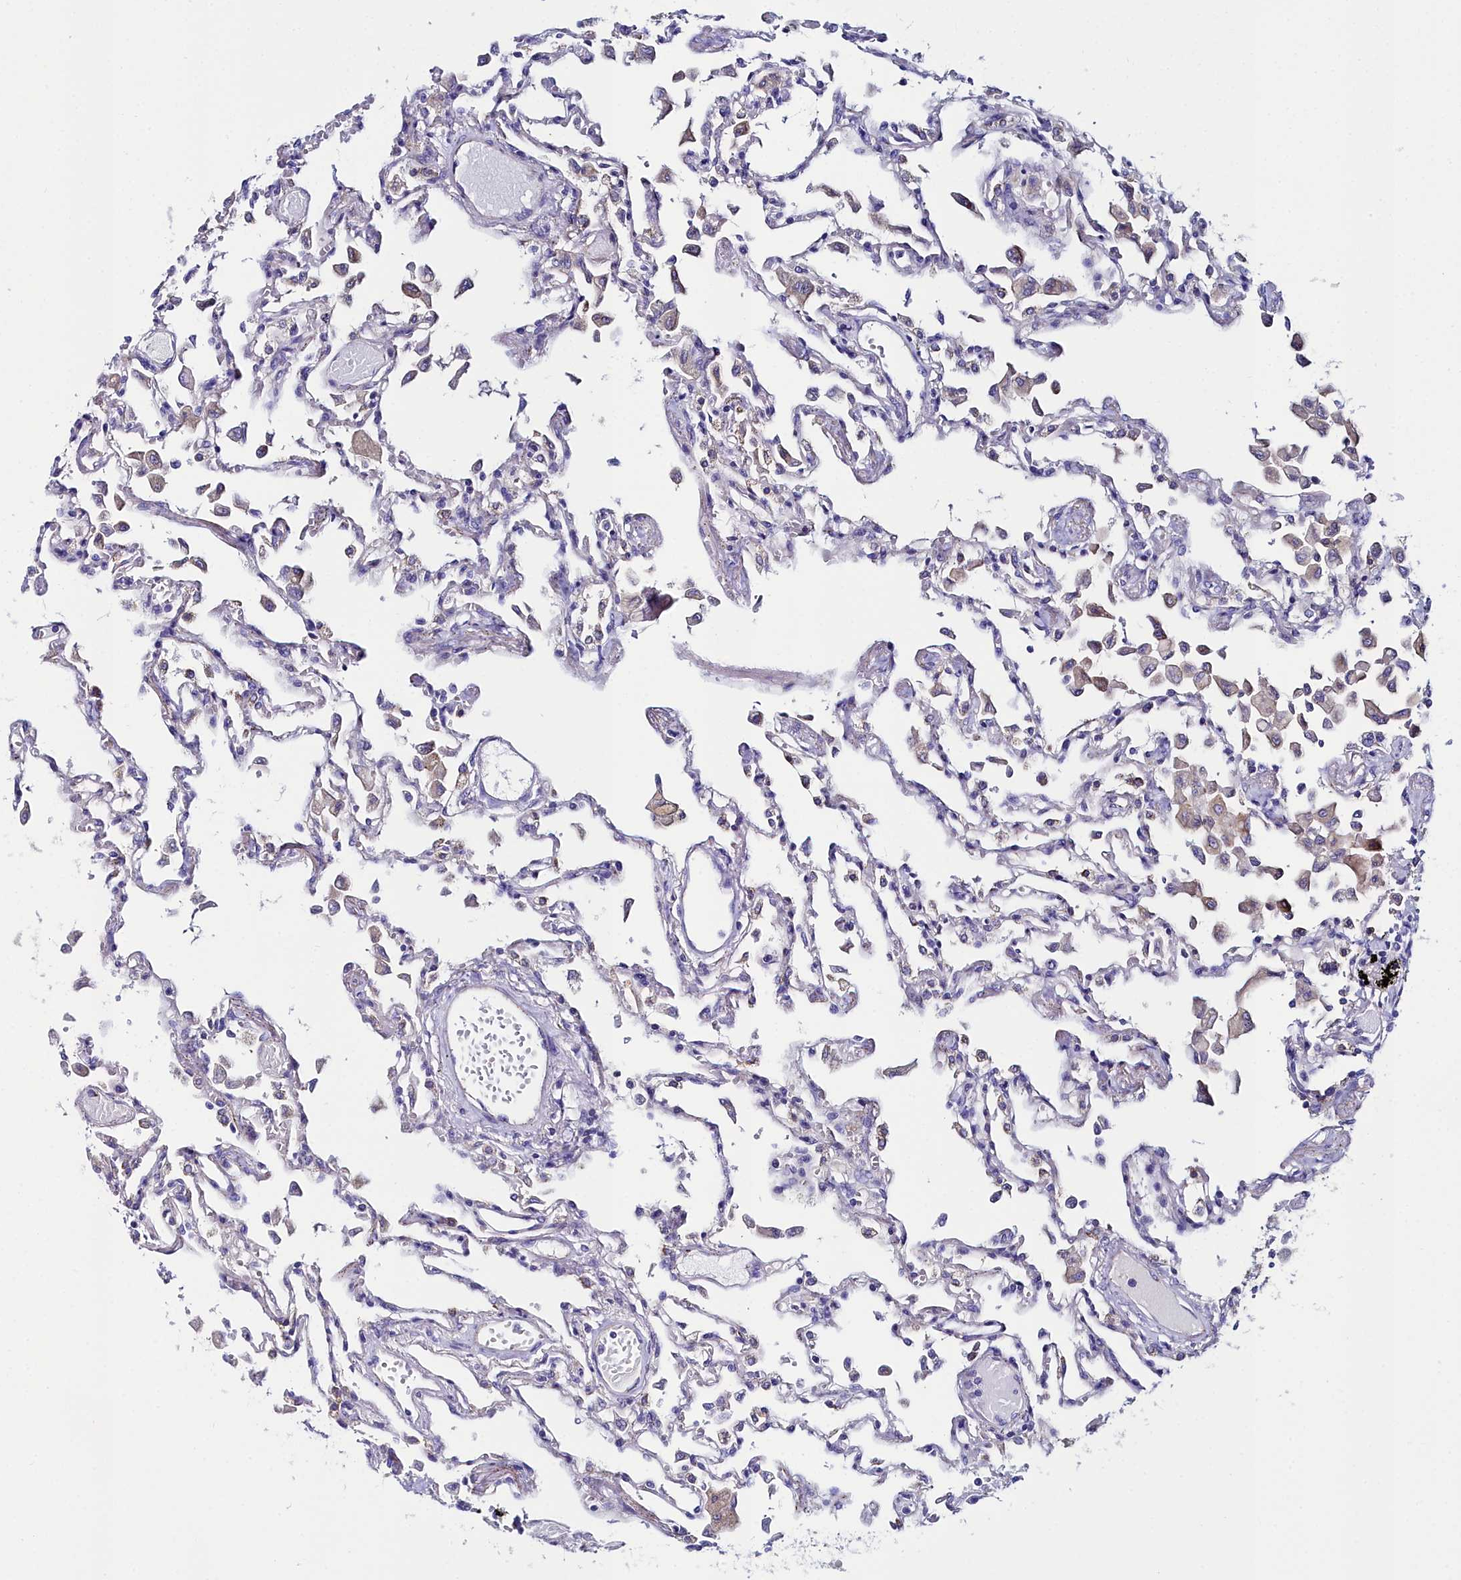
{"staining": {"intensity": "negative", "quantity": "none", "location": "none"}, "tissue": "lung", "cell_type": "Alveolar cells", "image_type": "normal", "snomed": [{"axis": "morphology", "description": "Normal tissue, NOS"}, {"axis": "topography", "description": "Bronchus"}, {"axis": "topography", "description": "Lung"}], "caption": "Histopathology image shows no significant protein staining in alveolar cells of benign lung.", "gene": "SLC49A3", "patient": {"sex": "female", "age": 49}}